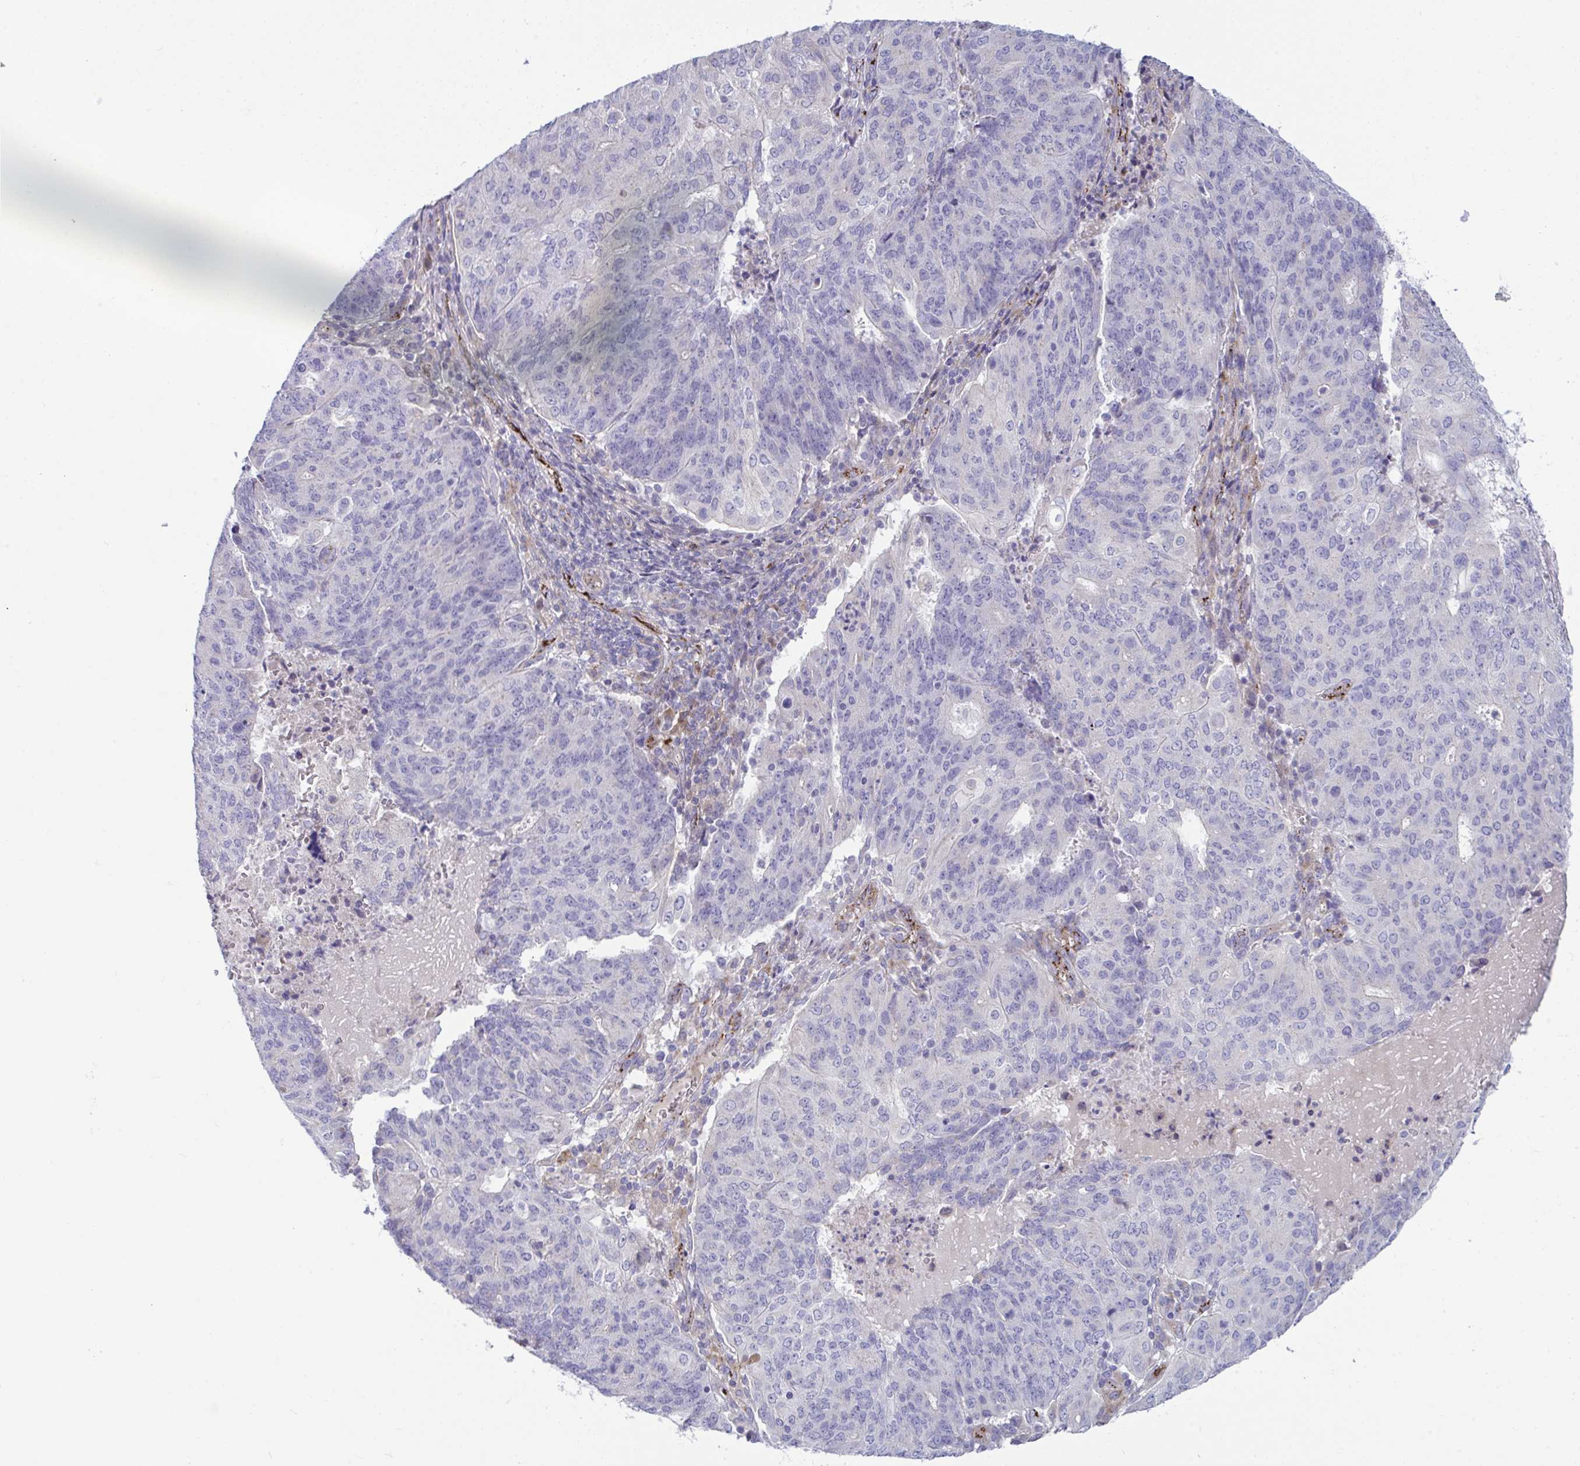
{"staining": {"intensity": "negative", "quantity": "none", "location": "none"}, "tissue": "endometrial cancer", "cell_type": "Tumor cells", "image_type": "cancer", "snomed": [{"axis": "morphology", "description": "Adenocarcinoma, NOS"}, {"axis": "topography", "description": "Endometrium"}], "caption": "This micrograph is of endometrial cancer (adenocarcinoma) stained with immunohistochemistry (IHC) to label a protein in brown with the nuclei are counter-stained blue. There is no staining in tumor cells. (DAB (3,3'-diaminobenzidine) immunohistochemistry (IHC) visualized using brightfield microscopy, high magnification).", "gene": "TOR1AIP2", "patient": {"sex": "female", "age": 82}}